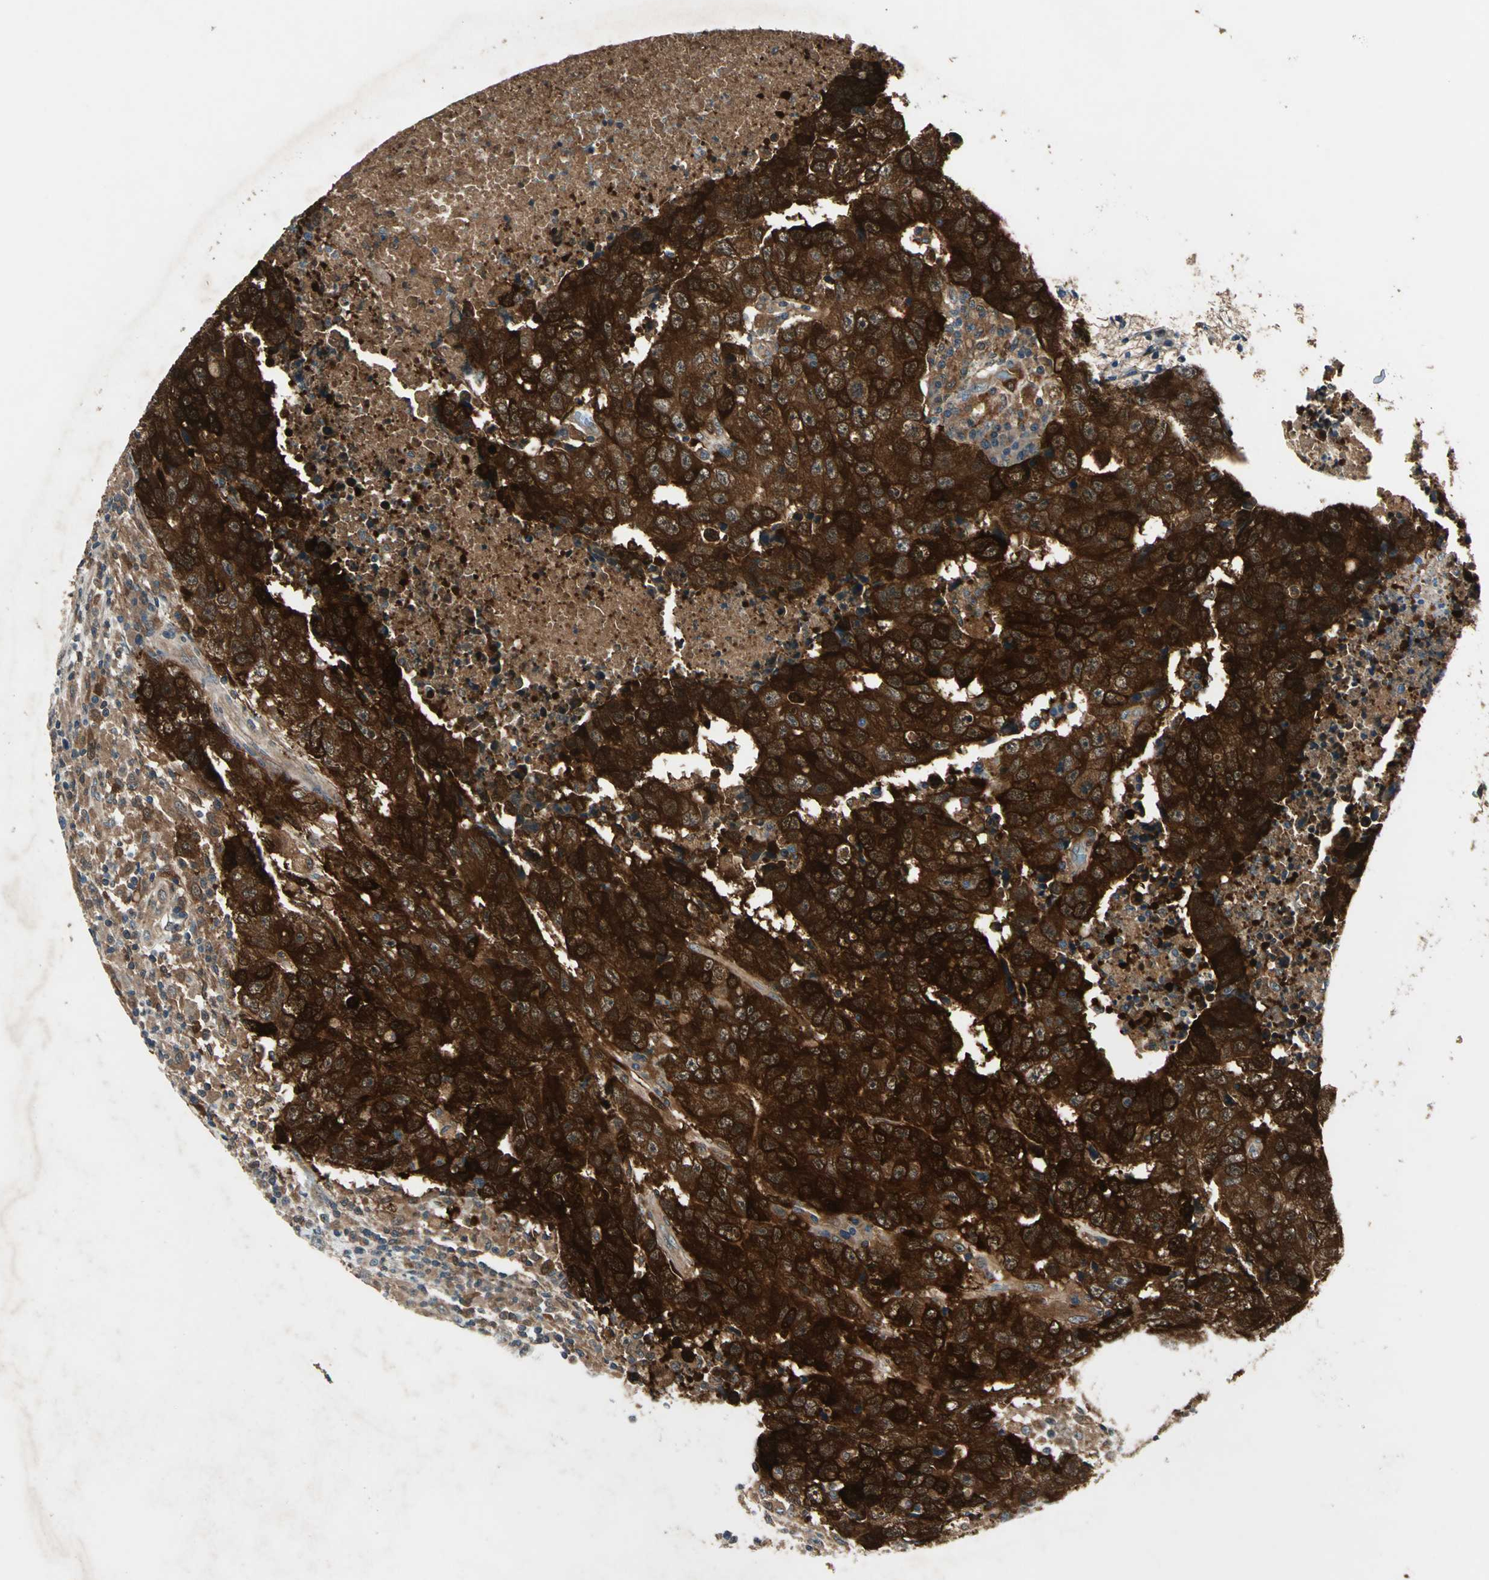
{"staining": {"intensity": "strong", "quantity": ">75%", "location": "cytoplasmic/membranous"}, "tissue": "testis cancer", "cell_type": "Tumor cells", "image_type": "cancer", "snomed": [{"axis": "morphology", "description": "Necrosis, NOS"}, {"axis": "morphology", "description": "Carcinoma, Embryonal, NOS"}, {"axis": "topography", "description": "Testis"}], "caption": "Immunohistochemistry (IHC) micrograph of neoplastic tissue: human testis embryonal carcinoma stained using immunohistochemistry exhibits high levels of strong protein expression localized specifically in the cytoplasmic/membranous of tumor cells, appearing as a cytoplasmic/membranous brown color.", "gene": "RRM2B", "patient": {"sex": "male", "age": 19}}